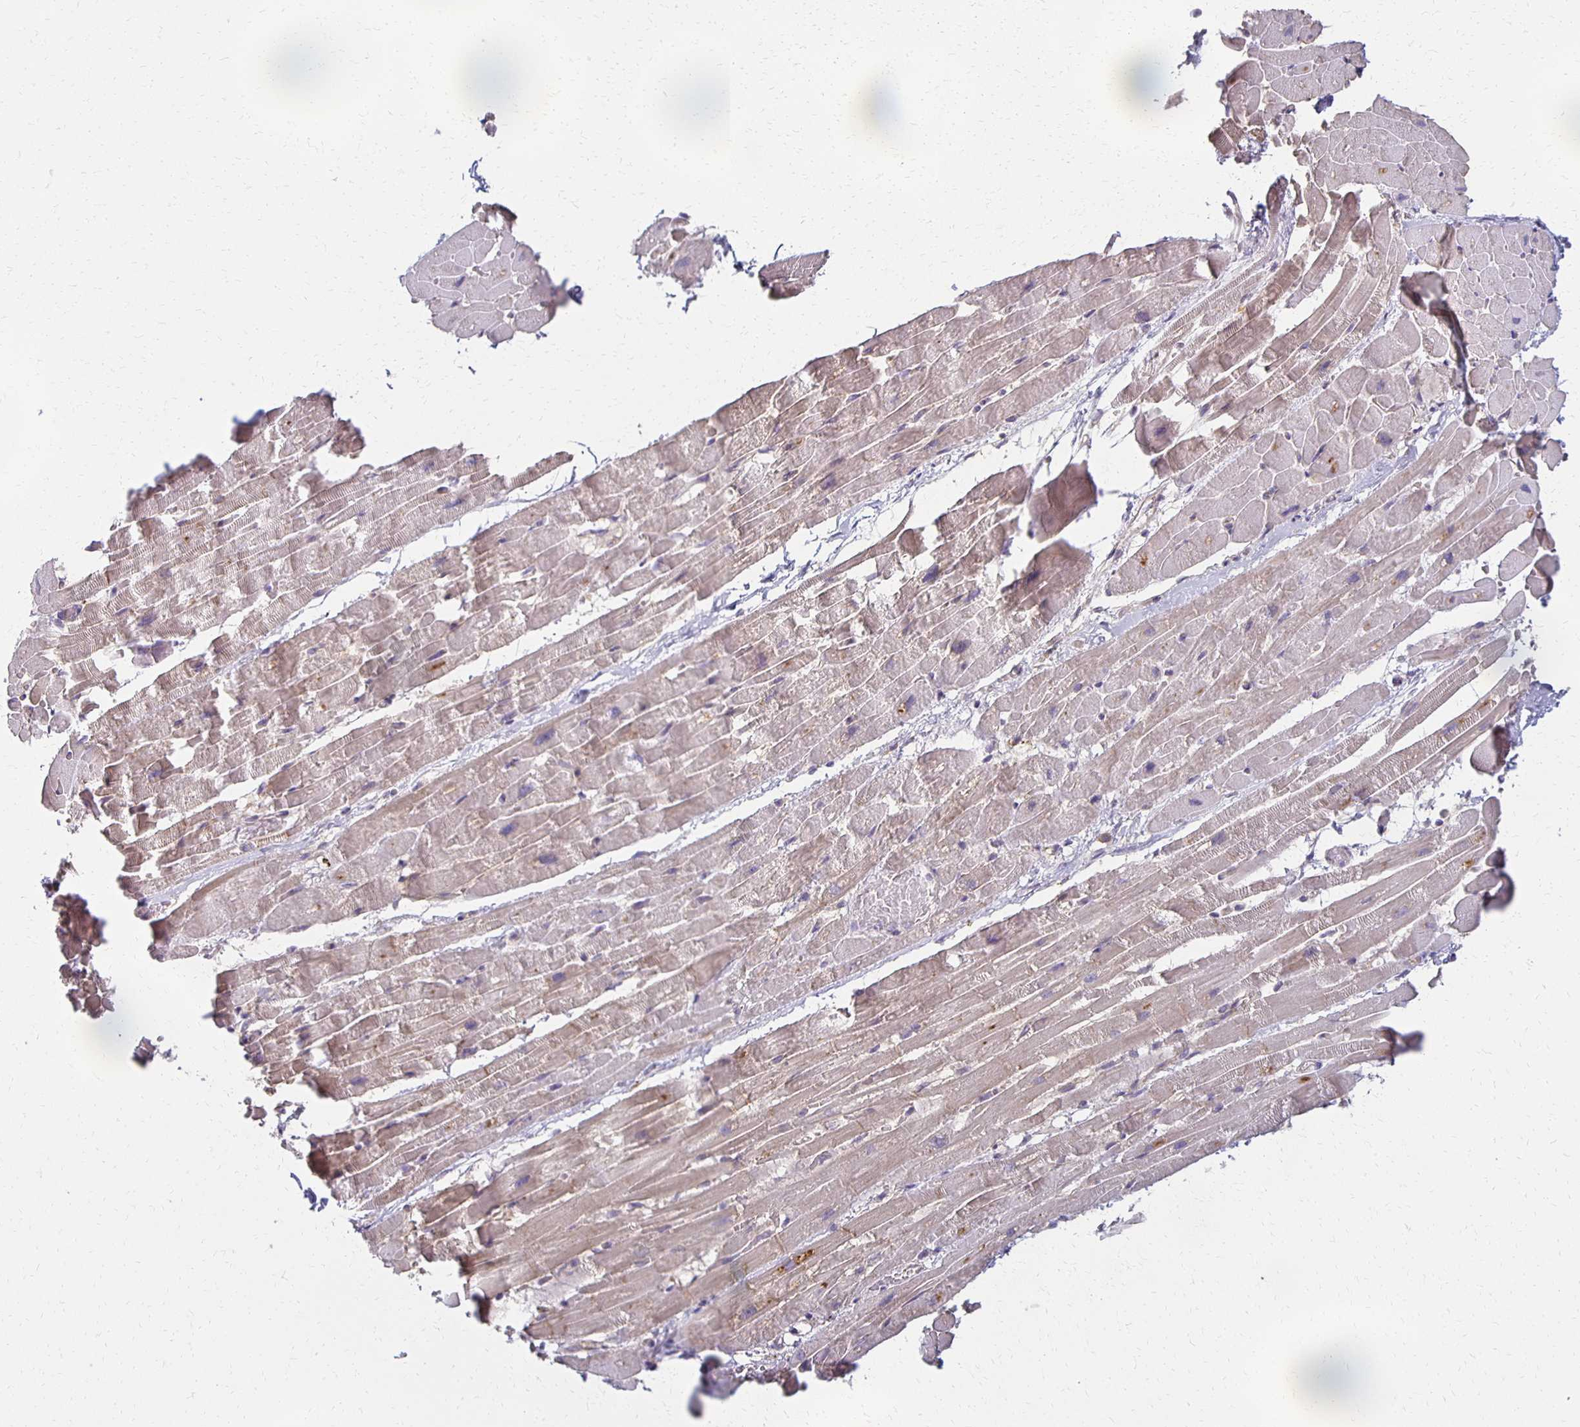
{"staining": {"intensity": "weak", "quantity": ">75%", "location": "cytoplasmic/membranous"}, "tissue": "heart muscle", "cell_type": "Cardiomyocytes", "image_type": "normal", "snomed": [{"axis": "morphology", "description": "Normal tissue, NOS"}, {"axis": "topography", "description": "Heart"}], "caption": "Cardiomyocytes display weak cytoplasmic/membranous staining in approximately >75% of cells in unremarkable heart muscle.", "gene": "GPX4", "patient": {"sex": "male", "age": 37}}